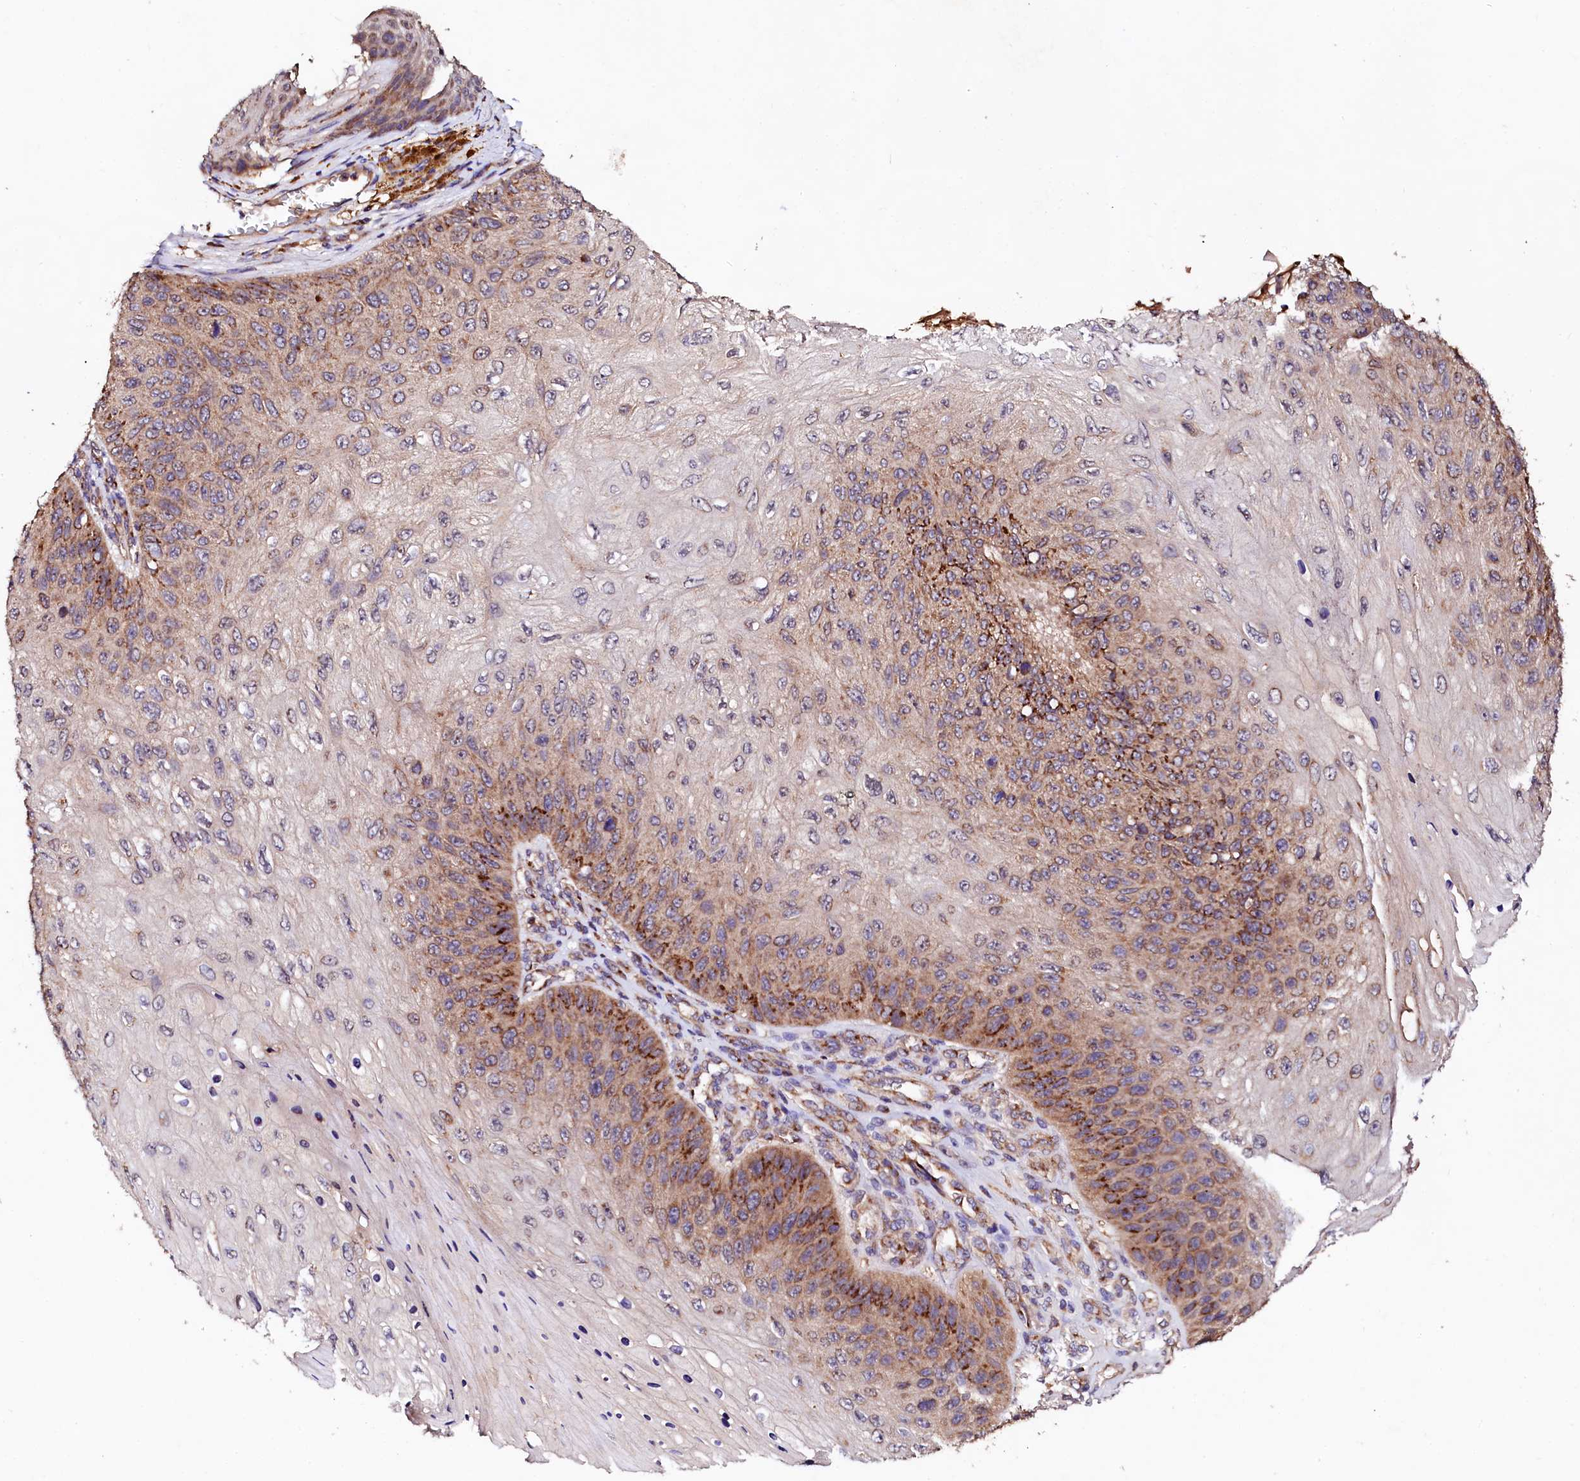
{"staining": {"intensity": "moderate", "quantity": ">75%", "location": "cytoplasmic/membranous"}, "tissue": "skin cancer", "cell_type": "Tumor cells", "image_type": "cancer", "snomed": [{"axis": "morphology", "description": "Squamous cell carcinoma, NOS"}, {"axis": "topography", "description": "Skin"}], "caption": "A high-resolution histopathology image shows immunohistochemistry (IHC) staining of skin cancer, which exhibits moderate cytoplasmic/membranous staining in about >75% of tumor cells.", "gene": "ST3GAL1", "patient": {"sex": "female", "age": 88}}